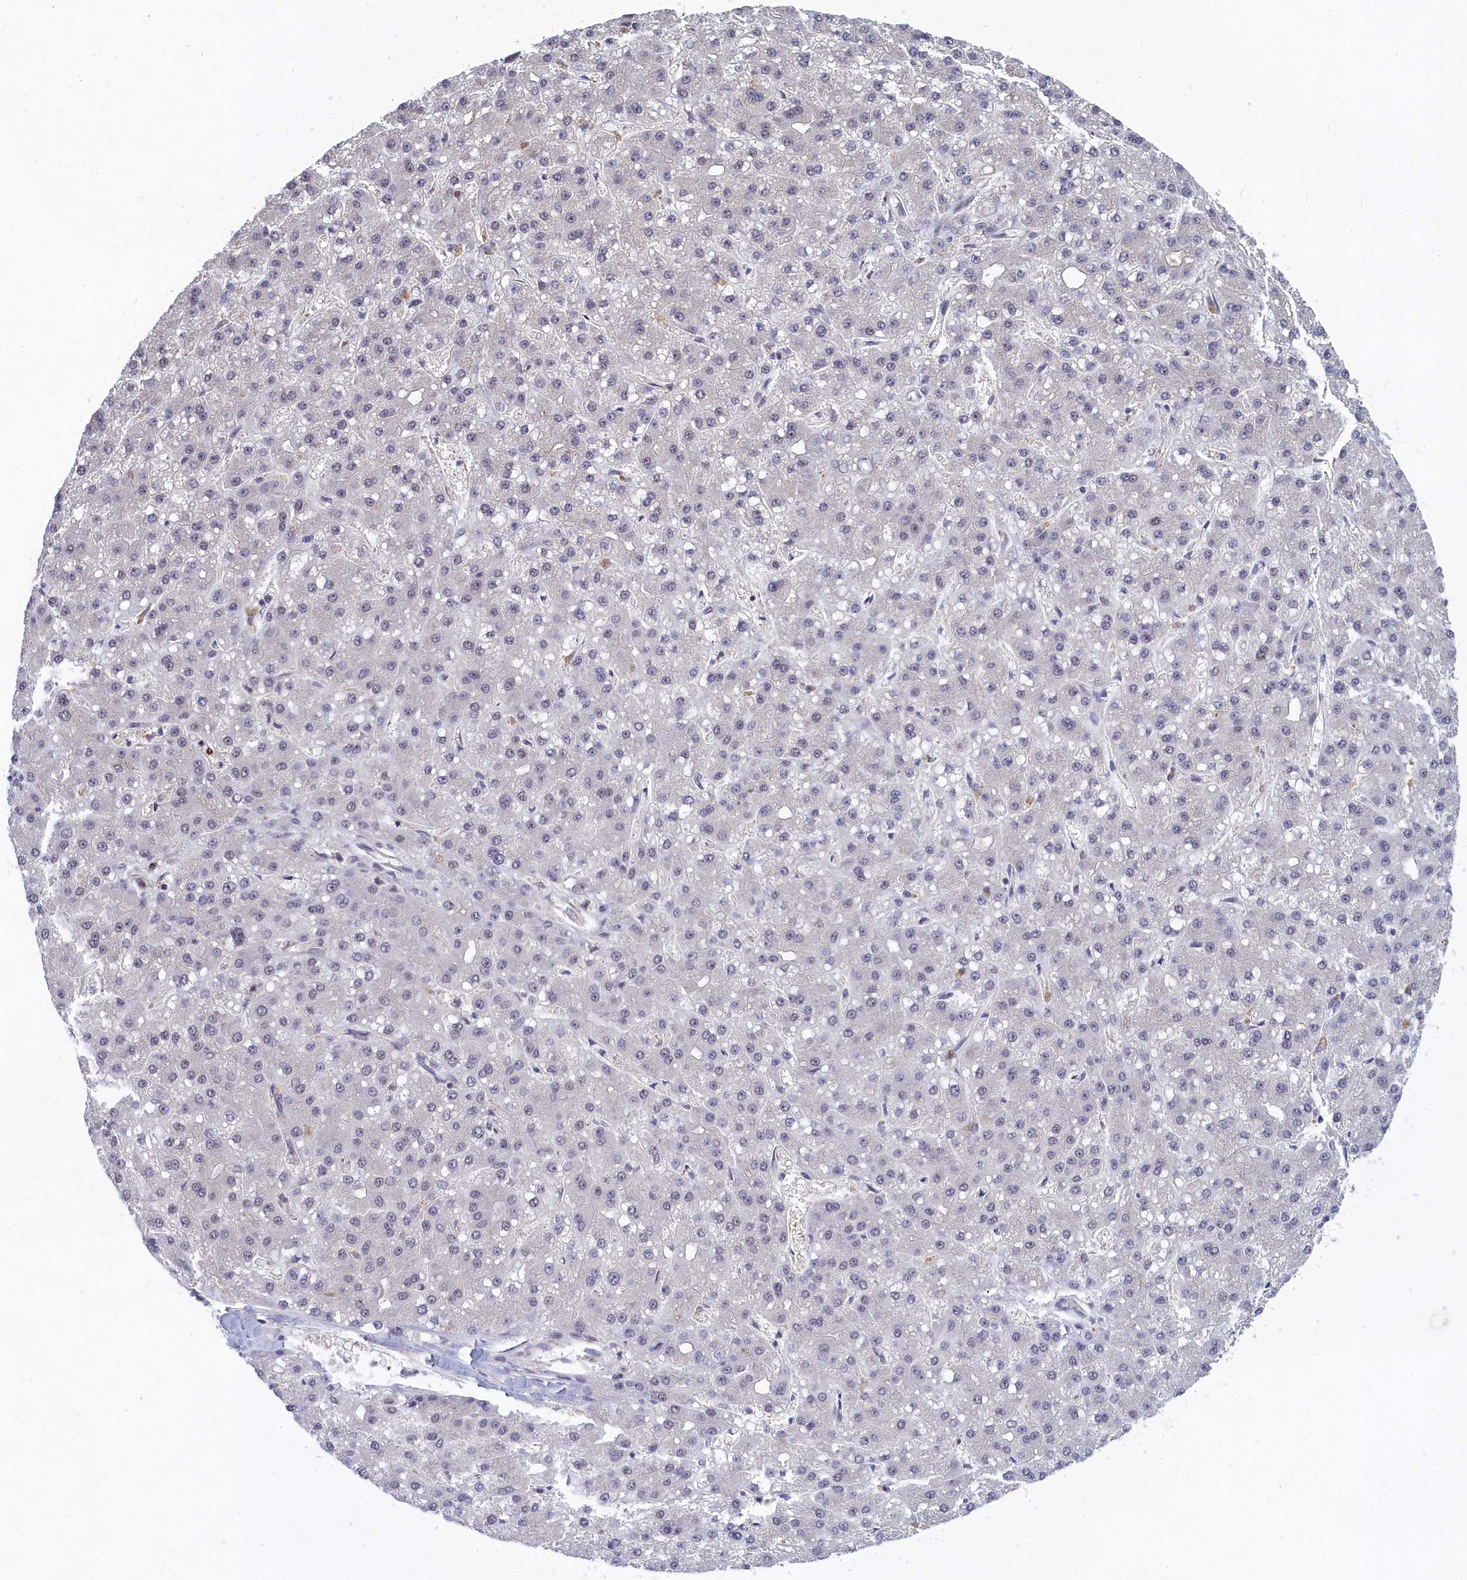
{"staining": {"intensity": "negative", "quantity": "none", "location": "none"}, "tissue": "liver cancer", "cell_type": "Tumor cells", "image_type": "cancer", "snomed": [{"axis": "morphology", "description": "Carcinoma, Hepatocellular, NOS"}, {"axis": "topography", "description": "Liver"}], "caption": "An image of liver cancer (hepatocellular carcinoma) stained for a protein reveals no brown staining in tumor cells.", "gene": "TAB1", "patient": {"sex": "male", "age": 67}}